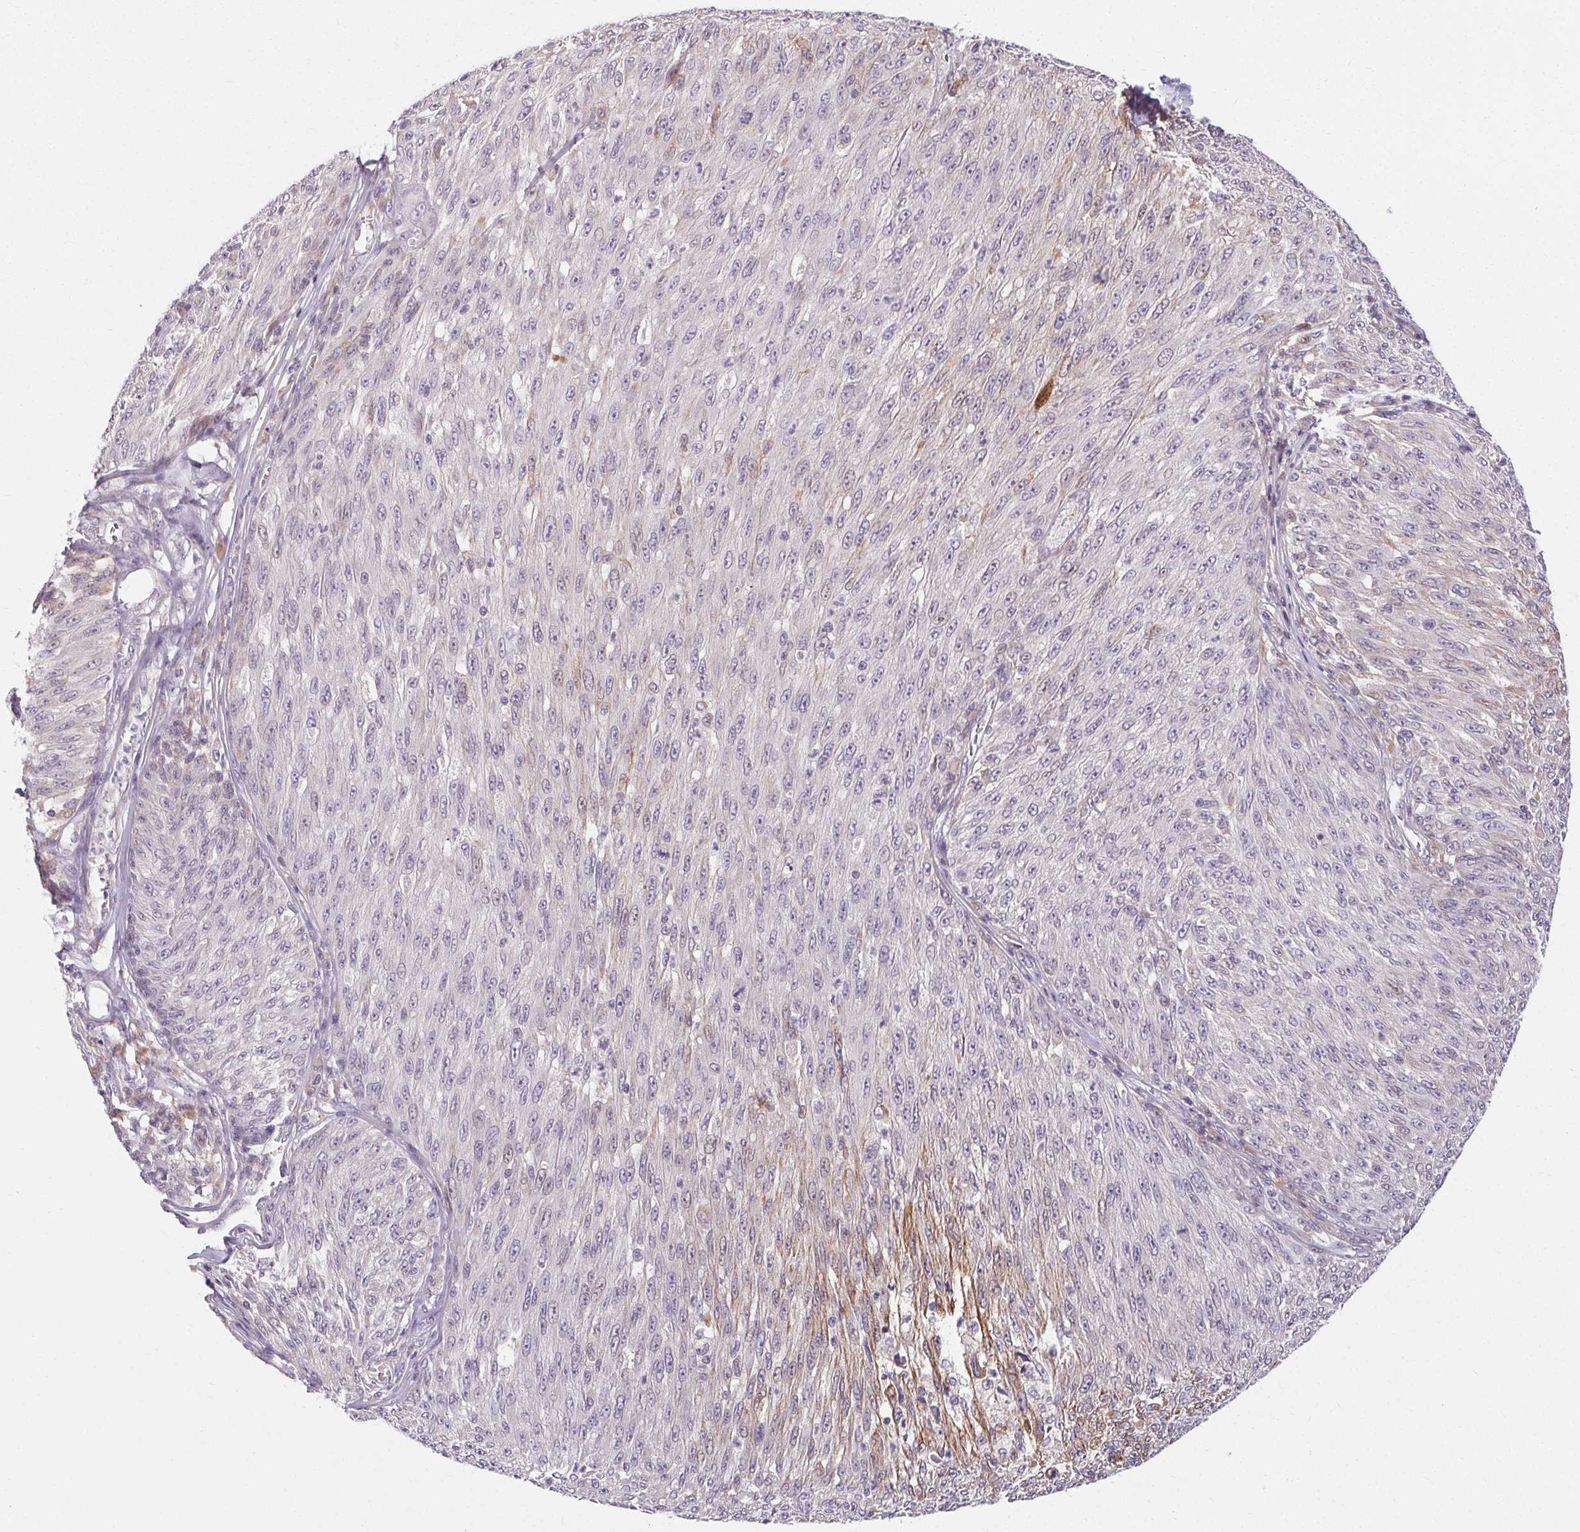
{"staining": {"intensity": "negative", "quantity": "none", "location": "none"}, "tissue": "melanoma", "cell_type": "Tumor cells", "image_type": "cancer", "snomed": [{"axis": "morphology", "description": "Malignant melanoma, NOS"}, {"axis": "topography", "description": "Skin"}], "caption": "Histopathology image shows no protein positivity in tumor cells of malignant melanoma tissue.", "gene": "TMEM52B", "patient": {"sex": "male", "age": 85}}